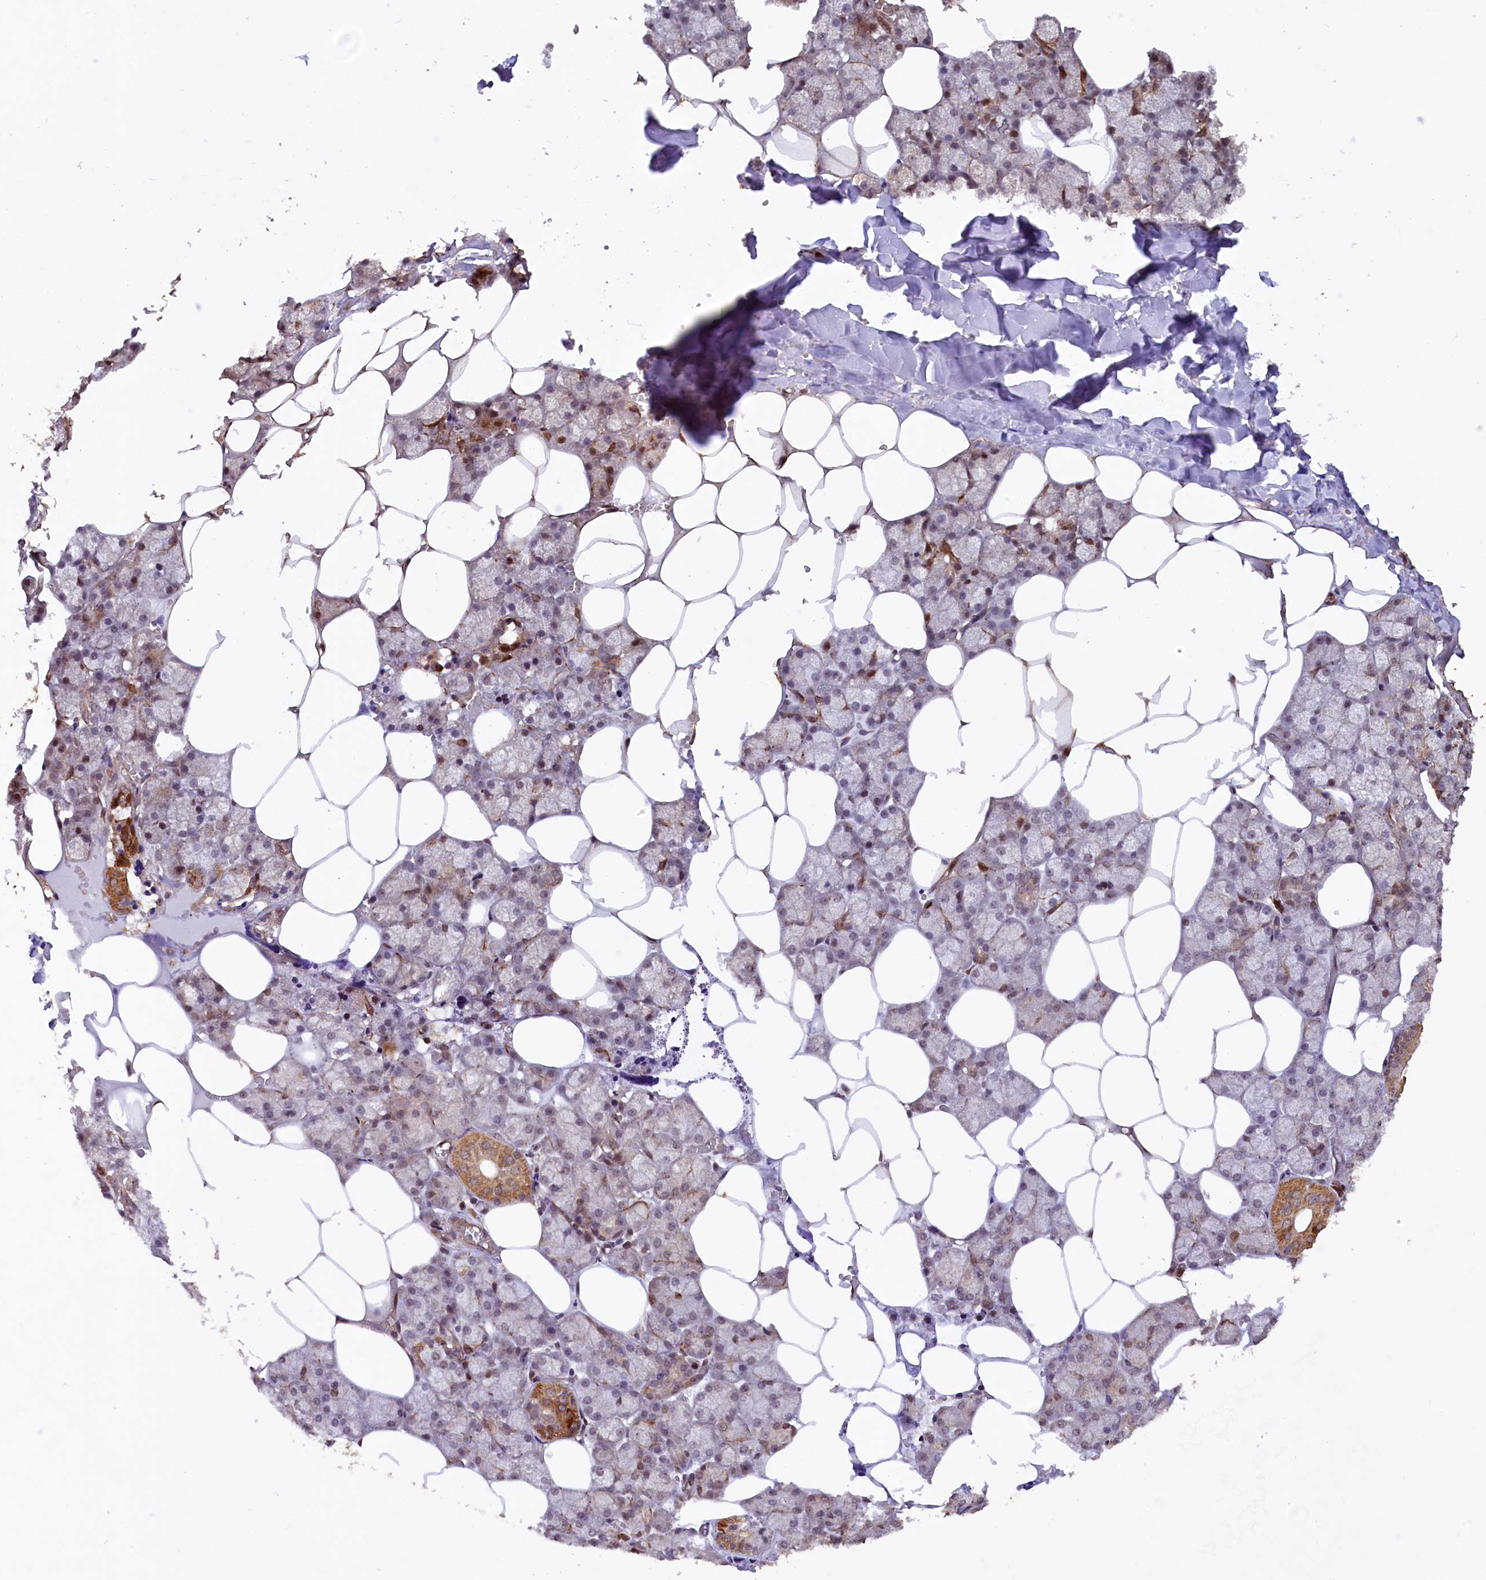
{"staining": {"intensity": "moderate", "quantity": "25%-75%", "location": "cytoplasmic/membranous,nuclear"}, "tissue": "salivary gland", "cell_type": "Glandular cells", "image_type": "normal", "snomed": [{"axis": "morphology", "description": "Normal tissue, NOS"}, {"axis": "topography", "description": "Salivary gland"}], "caption": "Salivary gland stained with DAB (3,3'-diaminobenzidine) immunohistochemistry (IHC) reveals medium levels of moderate cytoplasmic/membranous,nuclear staining in approximately 25%-75% of glandular cells. (DAB IHC with brightfield microscopy, high magnification).", "gene": "SHPRH", "patient": {"sex": "male", "age": 62}}